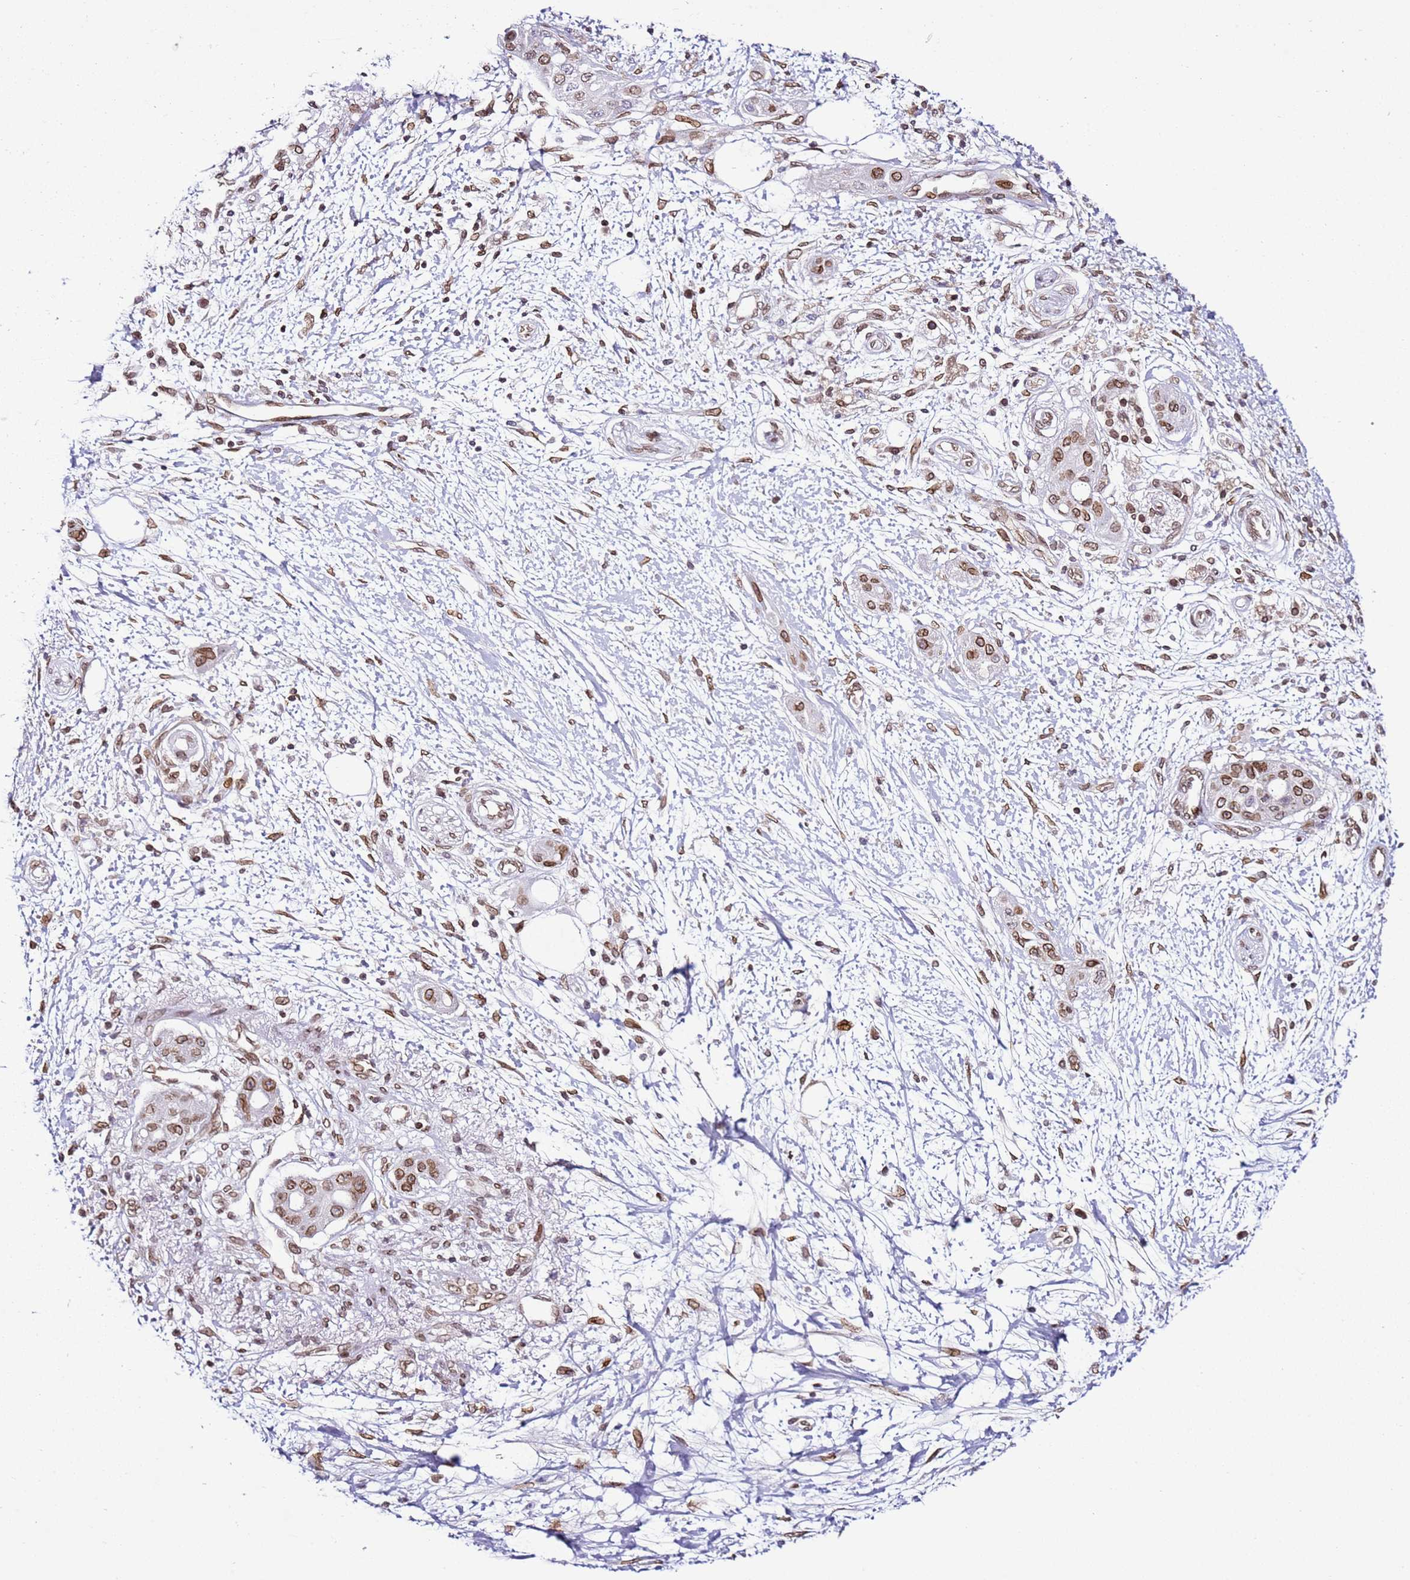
{"staining": {"intensity": "moderate", "quantity": ">75%", "location": "cytoplasmic/membranous,nuclear"}, "tissue": "pancreatic cancer", "cell_type": "Tumor cells", "image_type": "cancer", "snomed": [{"axis": "morphology", "description": "Adenocarcinoma, NOS"}, {"axis": "topography", "description": "Pancreas"}], "caption": "Adenocarcinoma (pancreatic) stained with immunohistochemistry (IHC) displays moderate cytoplasmic/membranous and nuclear staining in about >75% of tumor cells. The protein of interest is stained brown, and the nuclei are stained in blue (DAB (3,3'-diaminobenzidine) IHC with brightfield microscopy, high magnification).", "gene": "POU6F1", "patient": {"sex": "male", "age": 68}}